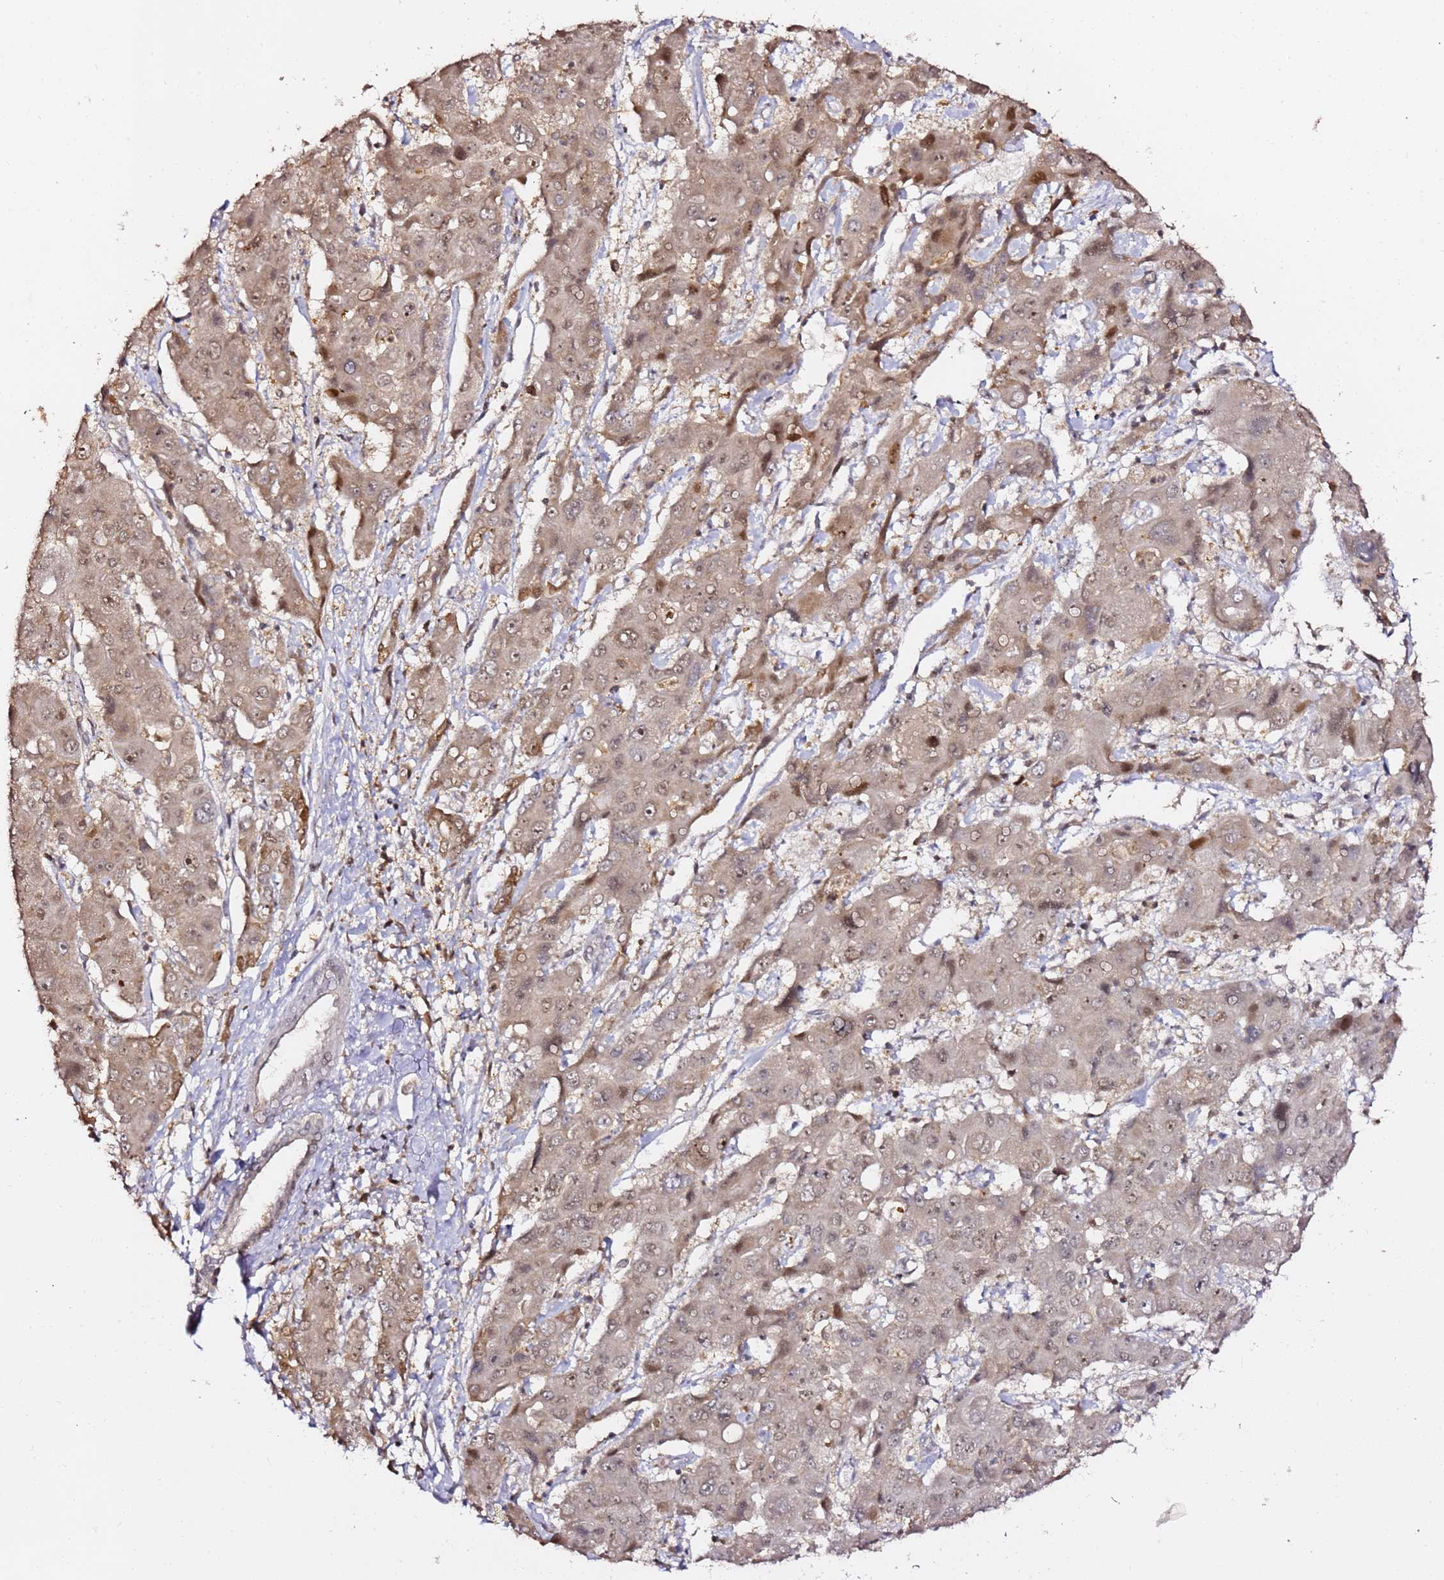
{"staining": {"intensity": "weak", "quantity": ">75%", "location": "nuclear"}, "tissue": "liver cancer", "cell_type": "Tumor cells", "image_type": "cancer", "snomed": [{"axis": "morphology", "description": "Cholangiocarcinoma"}, {"axis": "topography", "description": "Liver"}], "caption": "Liver cancer tissue reveals weak nuclear expression in approximately >75% of tumor cells, visualized by immunohistochemistry.", "gene": "OR5V1", "patient": {"sex": "male", "age": 67}}